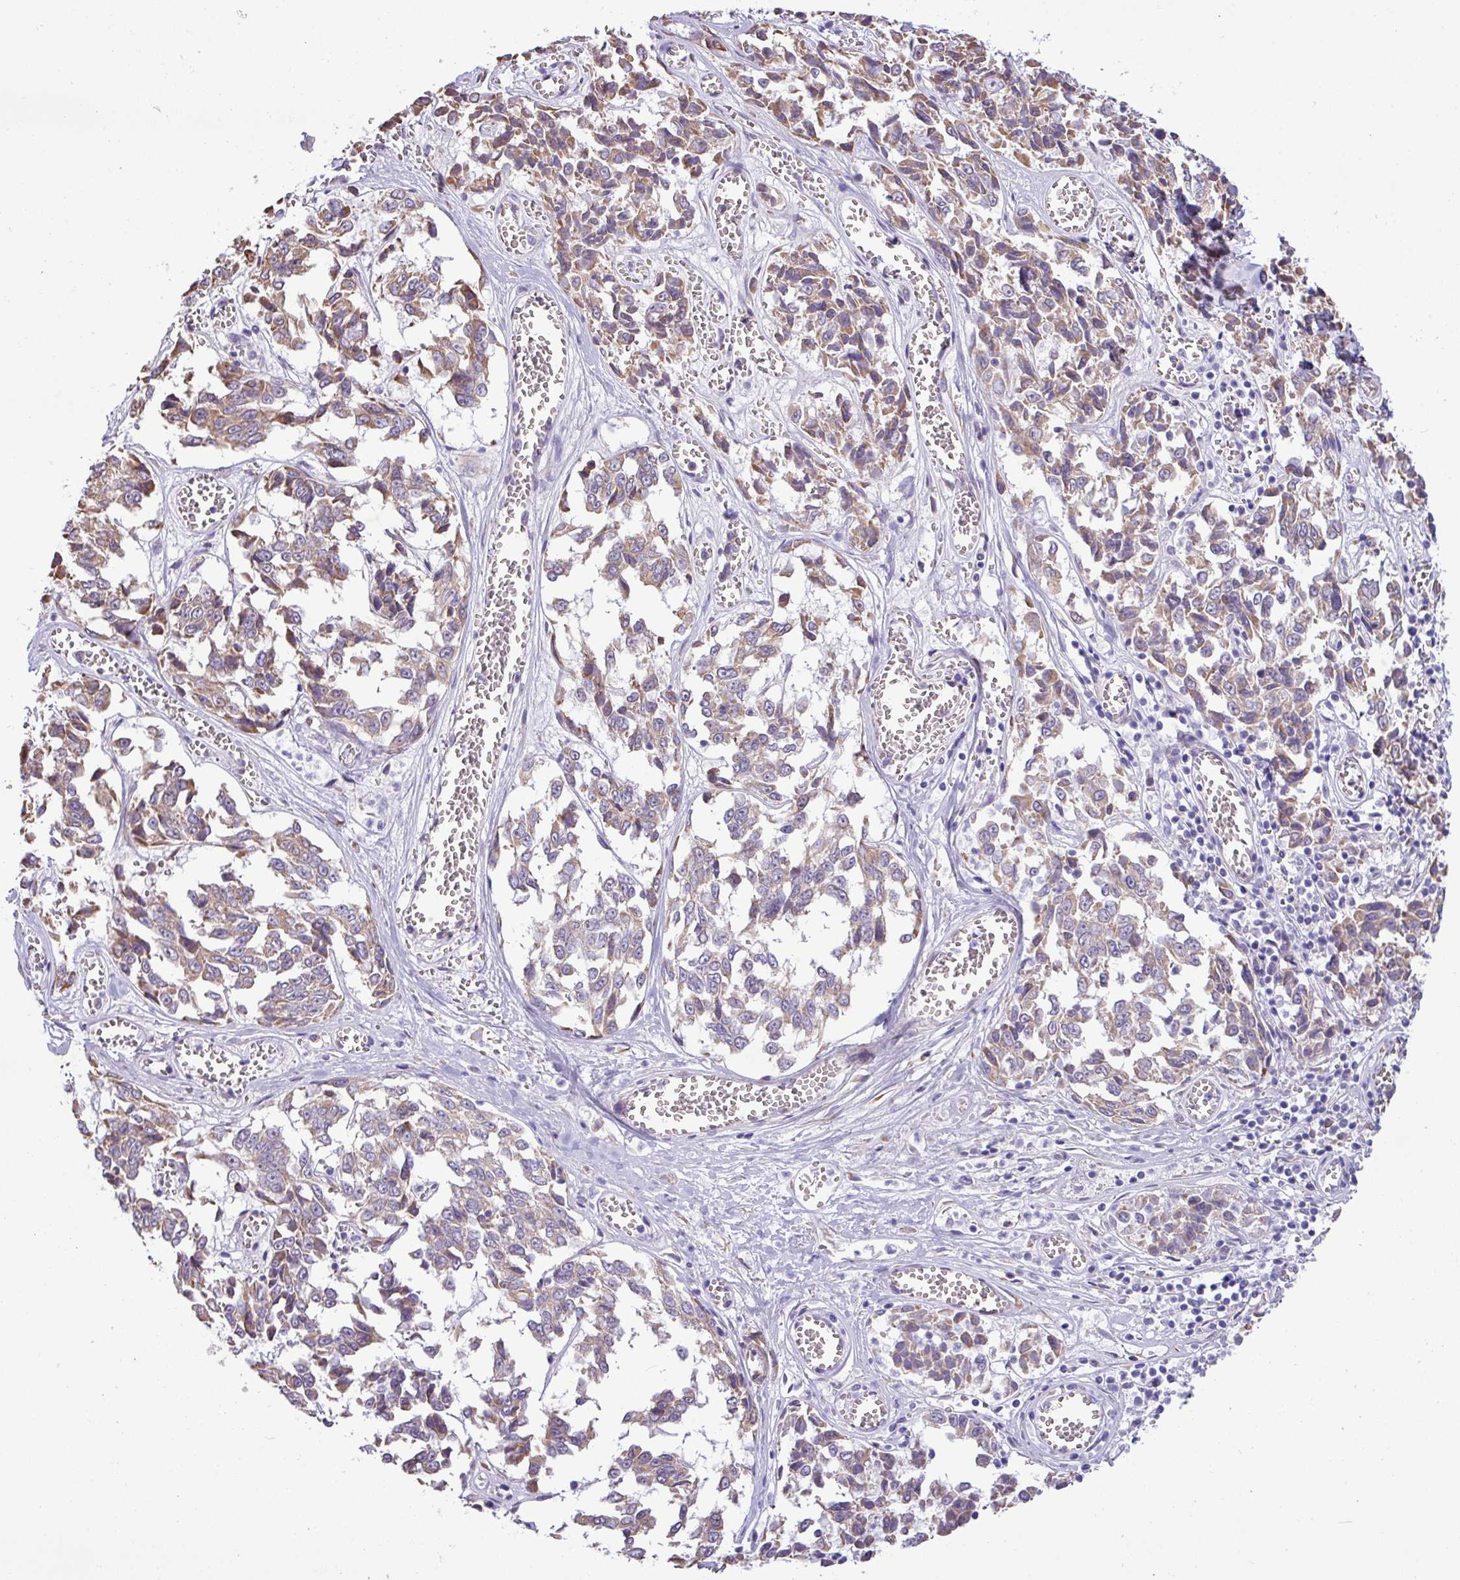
{"staining": {"intensity": "moderate", "quantity": "25%-75%", "location": "cytoplasmic/membranous"}, "tissue": "melanoma", "cell_type": "Tumor cells", "image_type": "cancer", "snomed": [{"axis": "morphology", "description": "Malignant melanoma, NOS"}, {"axis": "topography", "description": "Skin"}], "caption": "Malignant melanoma tissue demonstrates moderate cytoplasmic/membranous expression in approximately 25%-75% of tumor cells, visualized by immunohistochemistry.", "gene": "IRGC", "patient": {"sex": "female", "age": 64}}